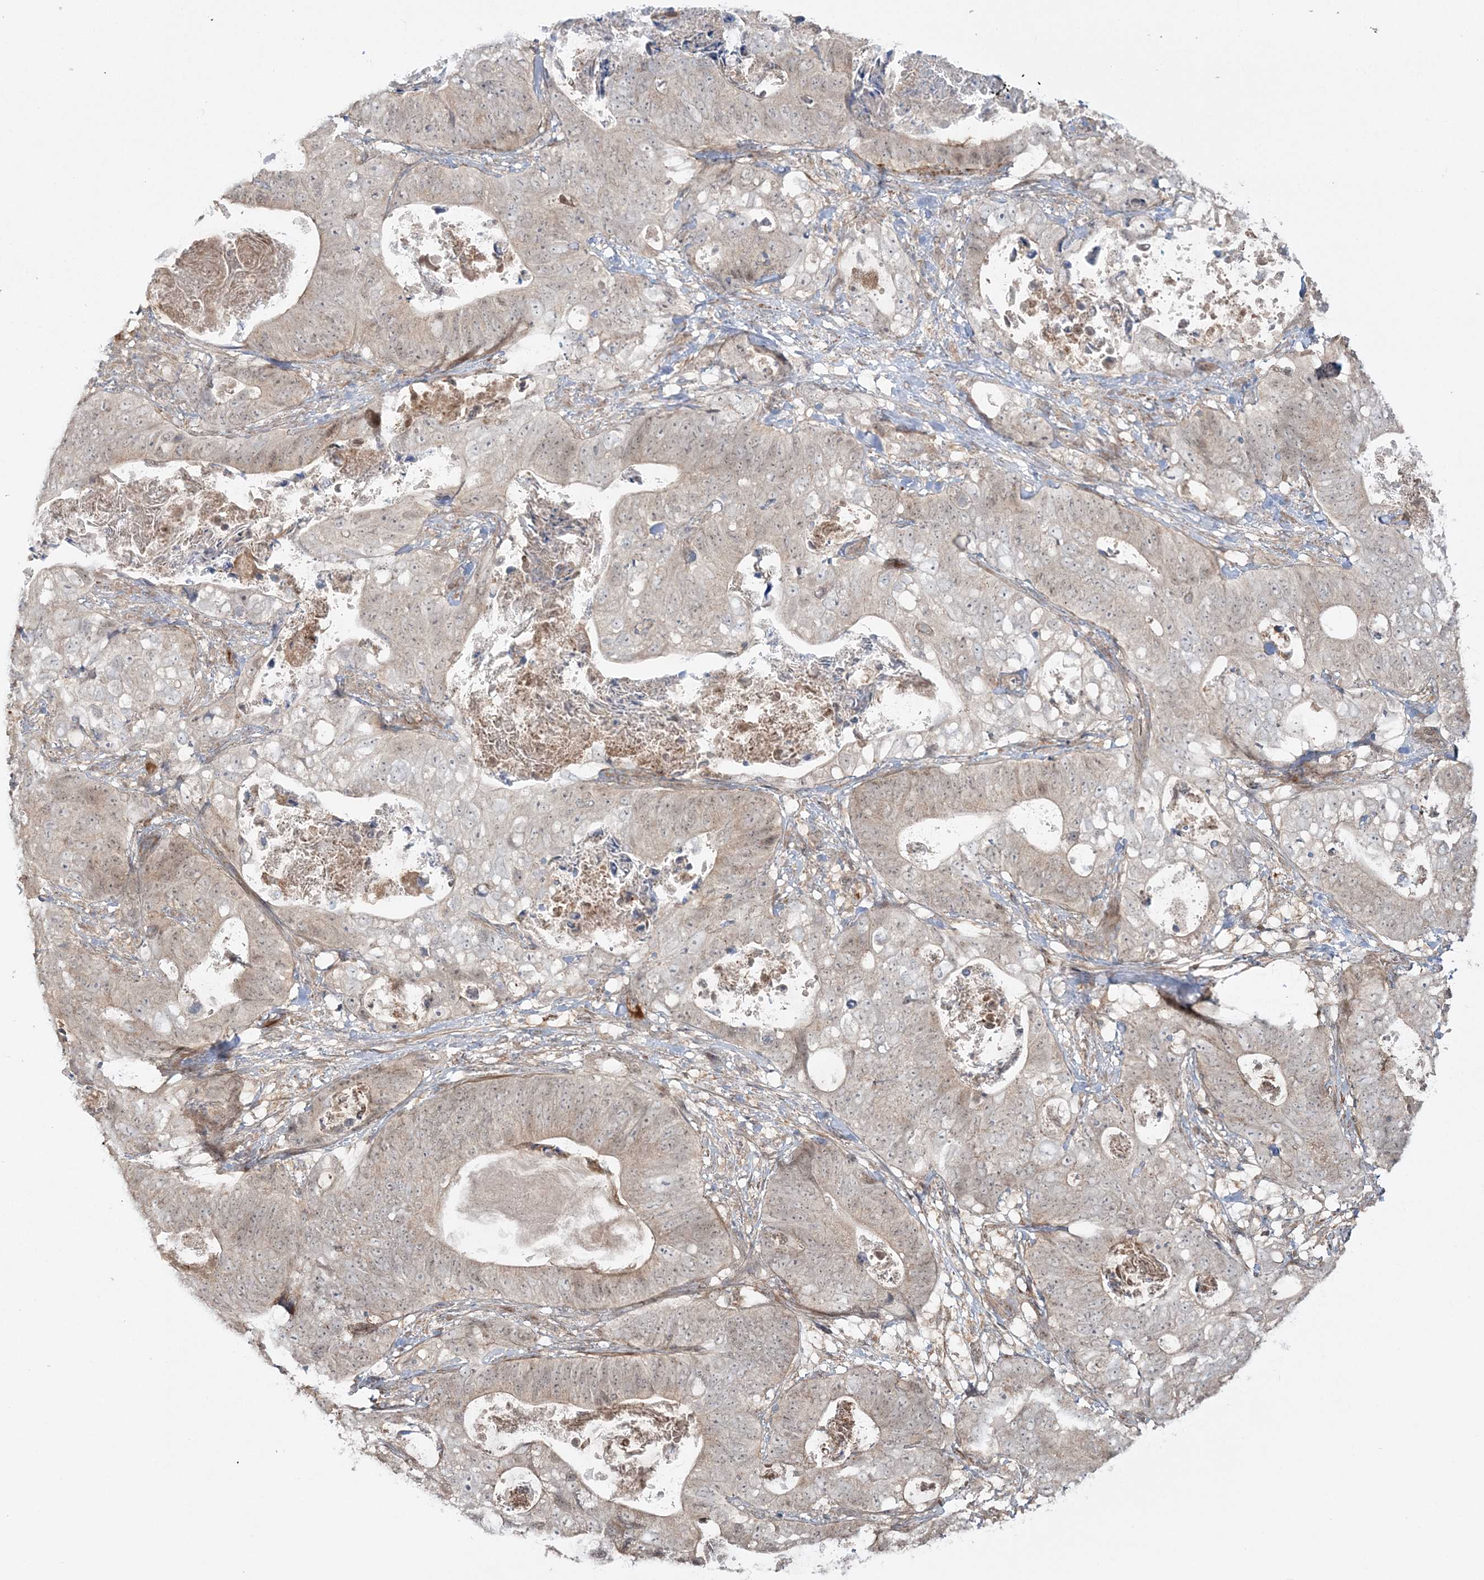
{"staining": {"intensity": "weak", "quantity": "<25%", "location": "cytoplasmic/membranous"}, "tissue": "stomach cancer", "cell_type": "Tumor cells", "image_type": "cancer", "snomed": [{"axis": "morphology", "description": "Normal tissue, NOS"}, {"axis": "morphology", "description": "Adenocarcinoma, NOS"}, {"axis": "topography", "description": "Stomach"}], "caption": "This is an immunohistochemistry histopathology image of human adenocarcinoma (stomach). There is no expression in tumor cells.", "gene": "MOCS2", "patient": {"sex": "female", "age": 89}}